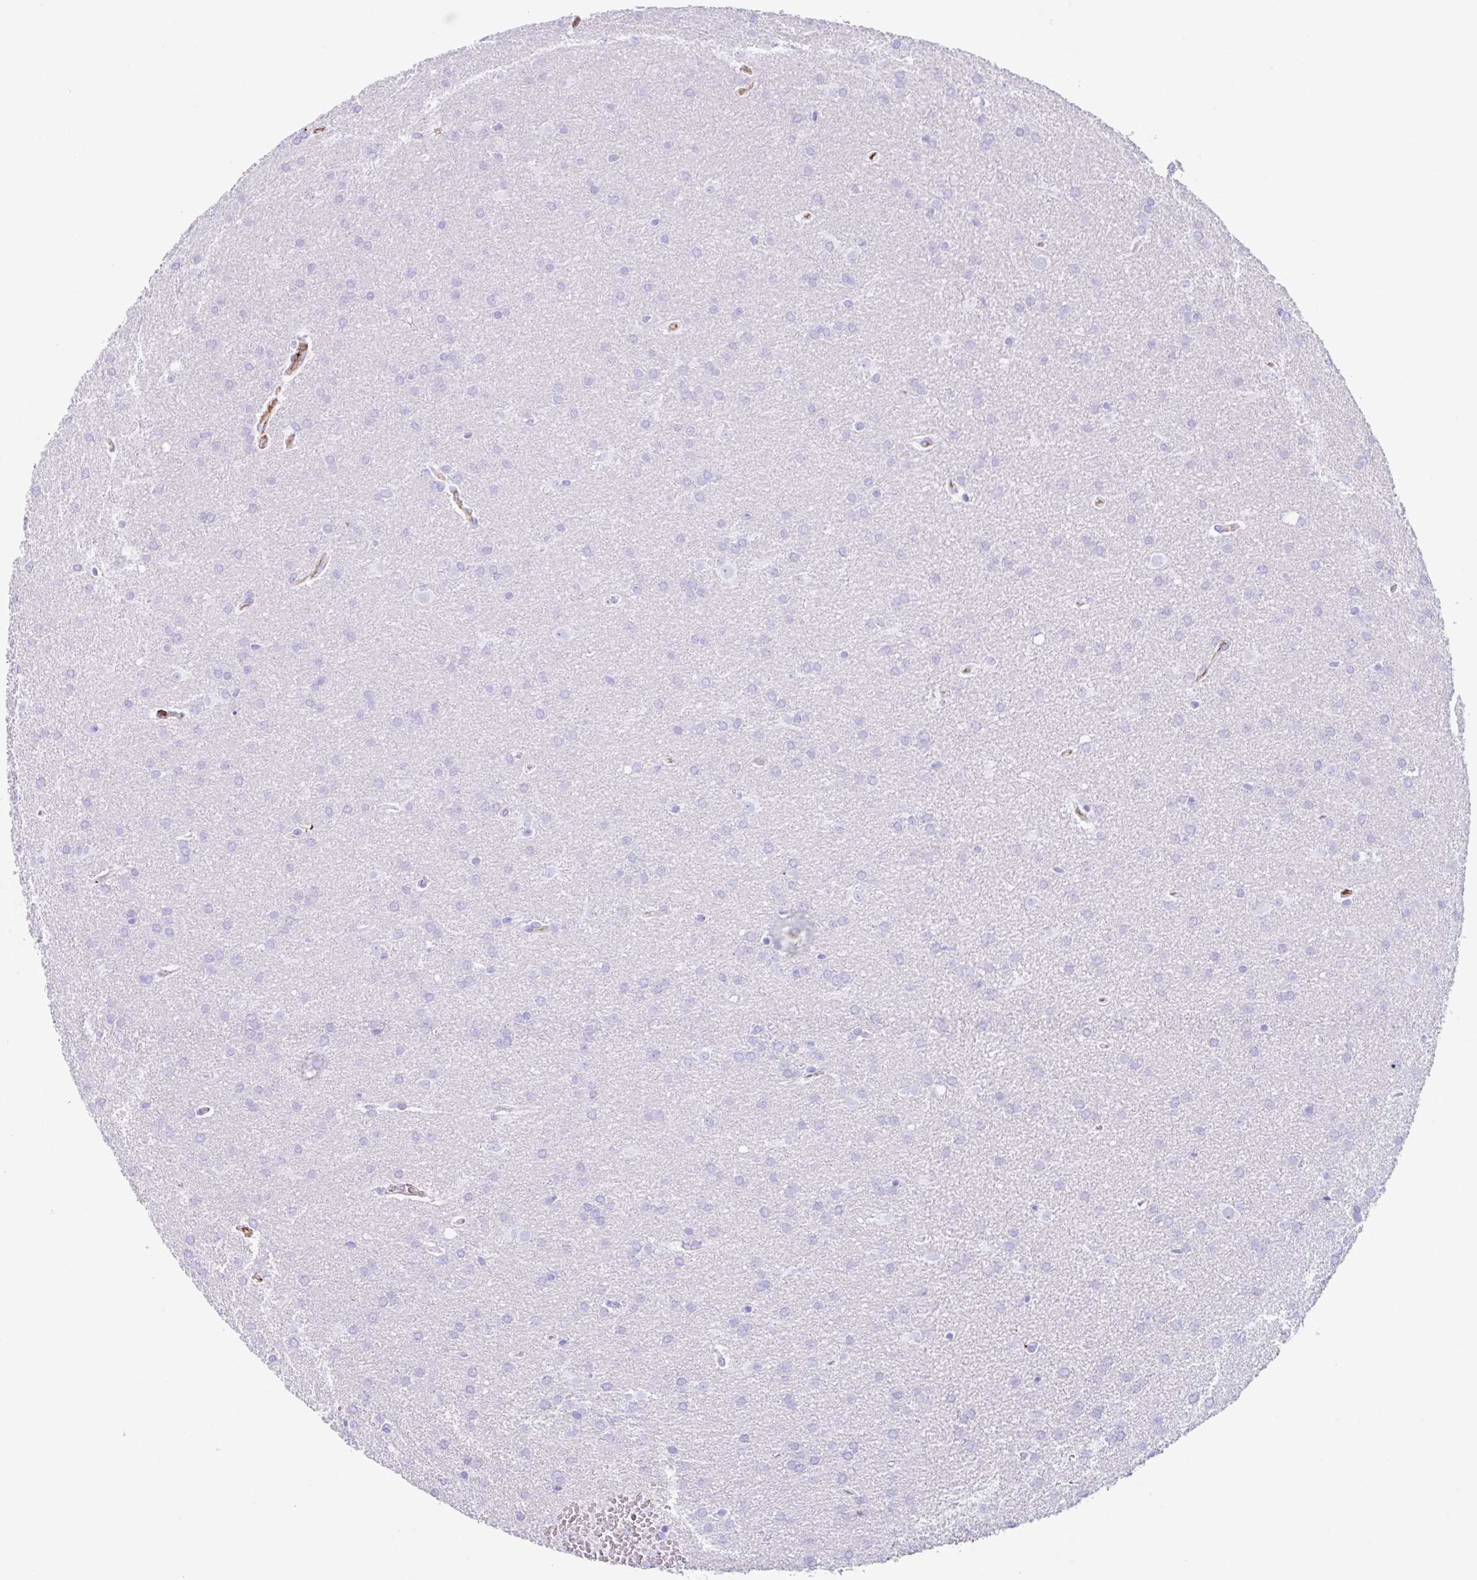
{"staining": {"intensity": "negative", "quantity": "none", "location": "none"}, "tissue": "glioma", "cell_type": "Tumor cells", "image_type": "cancer", "snomed": [{"axis": "morphology", "description": "Glioma, malignant, Low grade"}, {"axis": "topography", "description": "Brain"}], "caption": "This is a histopathology image of immunohistochemistry (IHC) staining of glioma, which shows no positivity in tumor cells.", "gene": "HOXC12", "patient": {"sex": "female", "age": 32}}